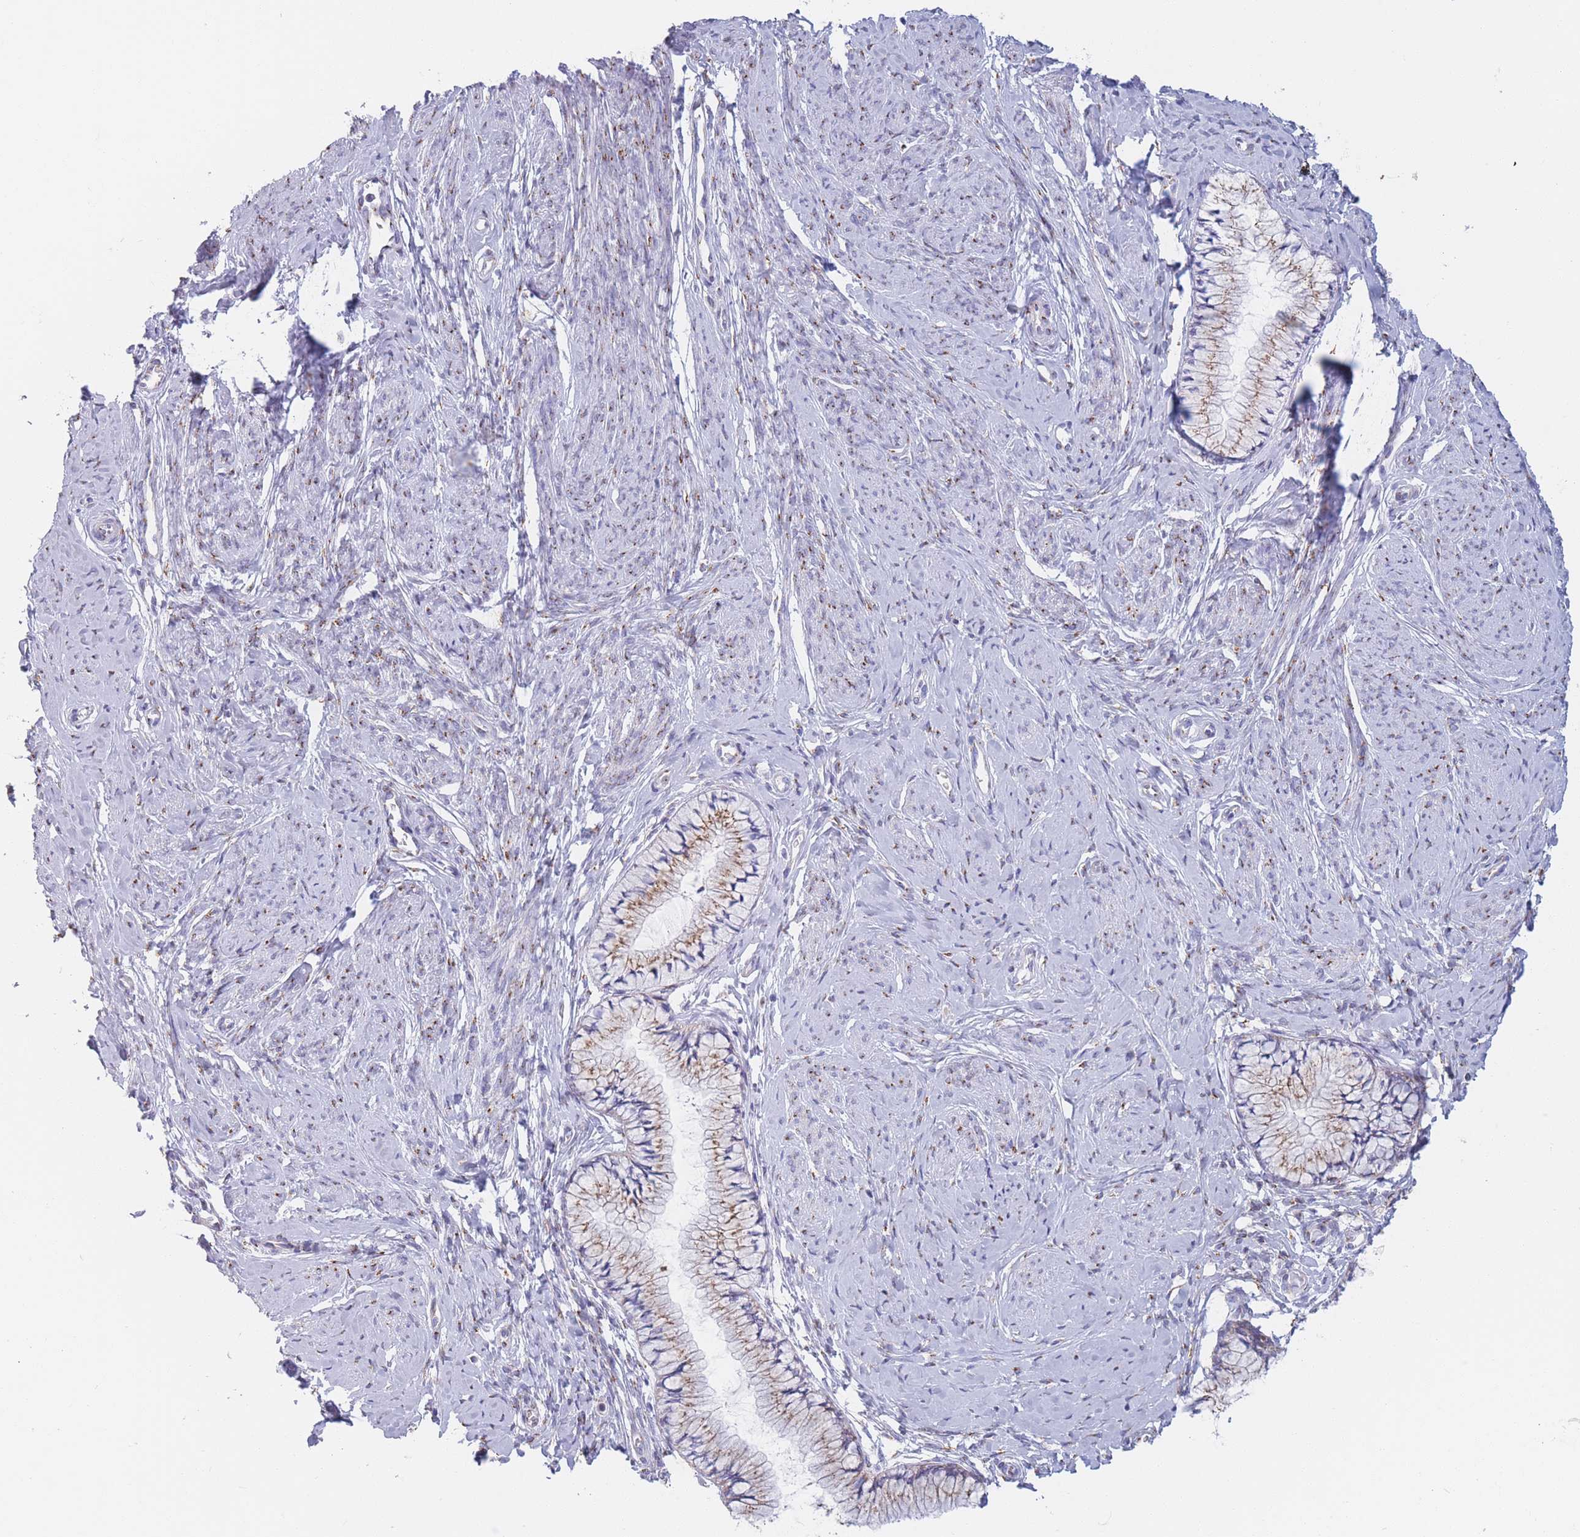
{"staining": {"intensity": "moderate", "quantity": ">75%", "location": "cytoplasmic/membranous"}, "tissue": "cervix", "cell_type": "Glandular cells", "image_type": "normal", "snomed": [{"axis": "morphology", "description": "Normal tissue, NOS"}, {"axis": "topography", "description": "Cervix"}], "caption": "Immunohistochemistry (IHC) photomicrograph of unremarkable cervix: human cervix stained using immunohistochemistry reveals medium levels of moderate protein expression localized specifically in the cytoplasmic/membranous of glandular cells, appearing as a cytoplasmic/membranous brown color.", "gene": "MRPL30", "patient": {"sex": "female", "age": 42}}